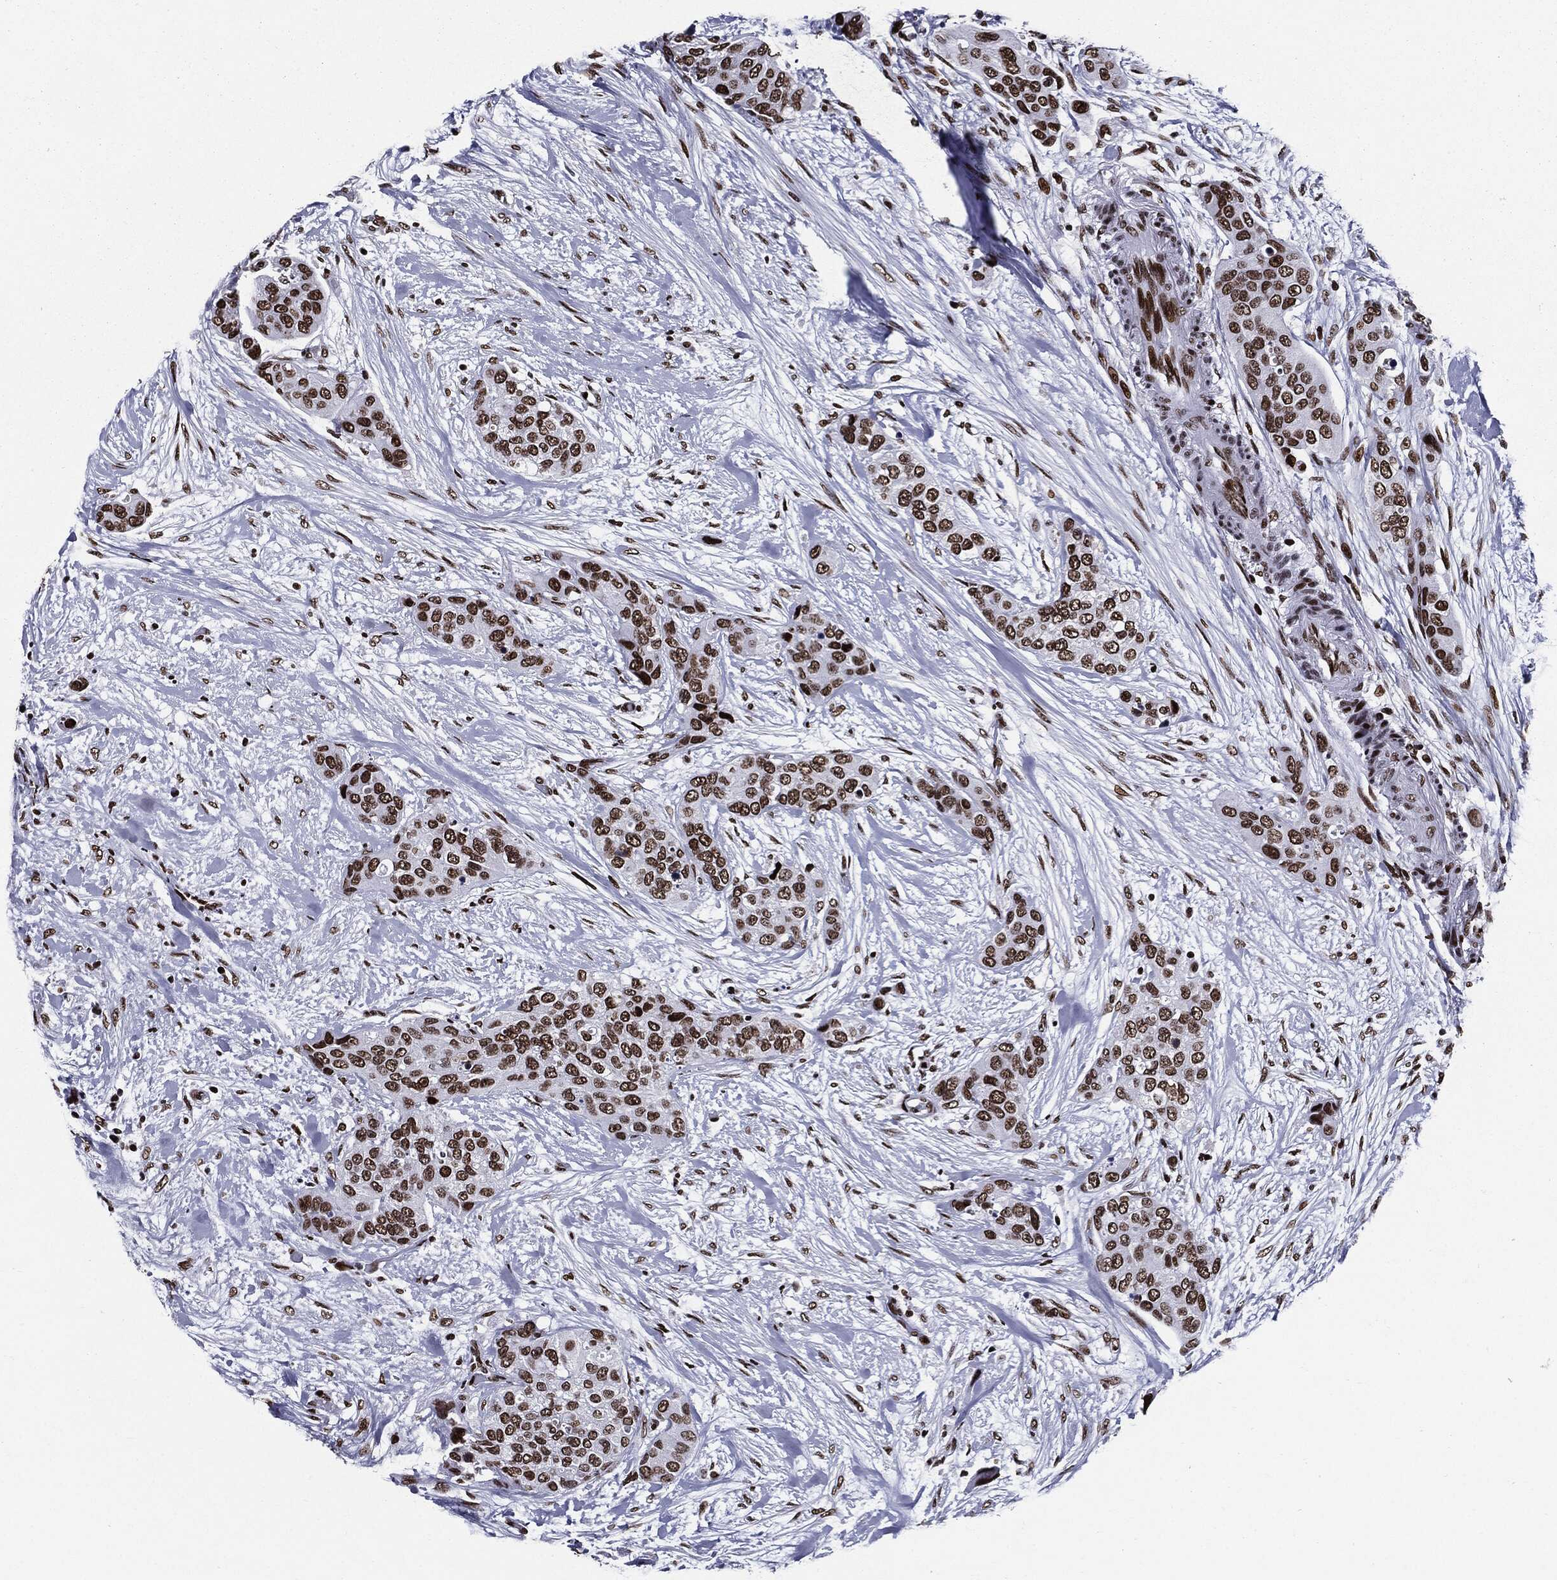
{"staining": {"intensity": "strong", "quantity": ">75%", "location": "nuclear"}, "tissue": "urothelial cancer", "cell_type": "Tumor cells", "image_type": "cancer", "snomed": [{"axis": "morphology", "description": "Urothelial carcinoma, High grade"}, {"axis": "topography", "description": "Urinary bladder"}], "caption": "This histopathology image exhibits urothelial cancer stained with immunohistochemistry to label a protein in brown. The nuclear of tumor cells show strong positivity for the protein. Nuclei are counter-stained blue.", "gene": "ZFP91", "patient": {"sex": "male", "age": 77}}